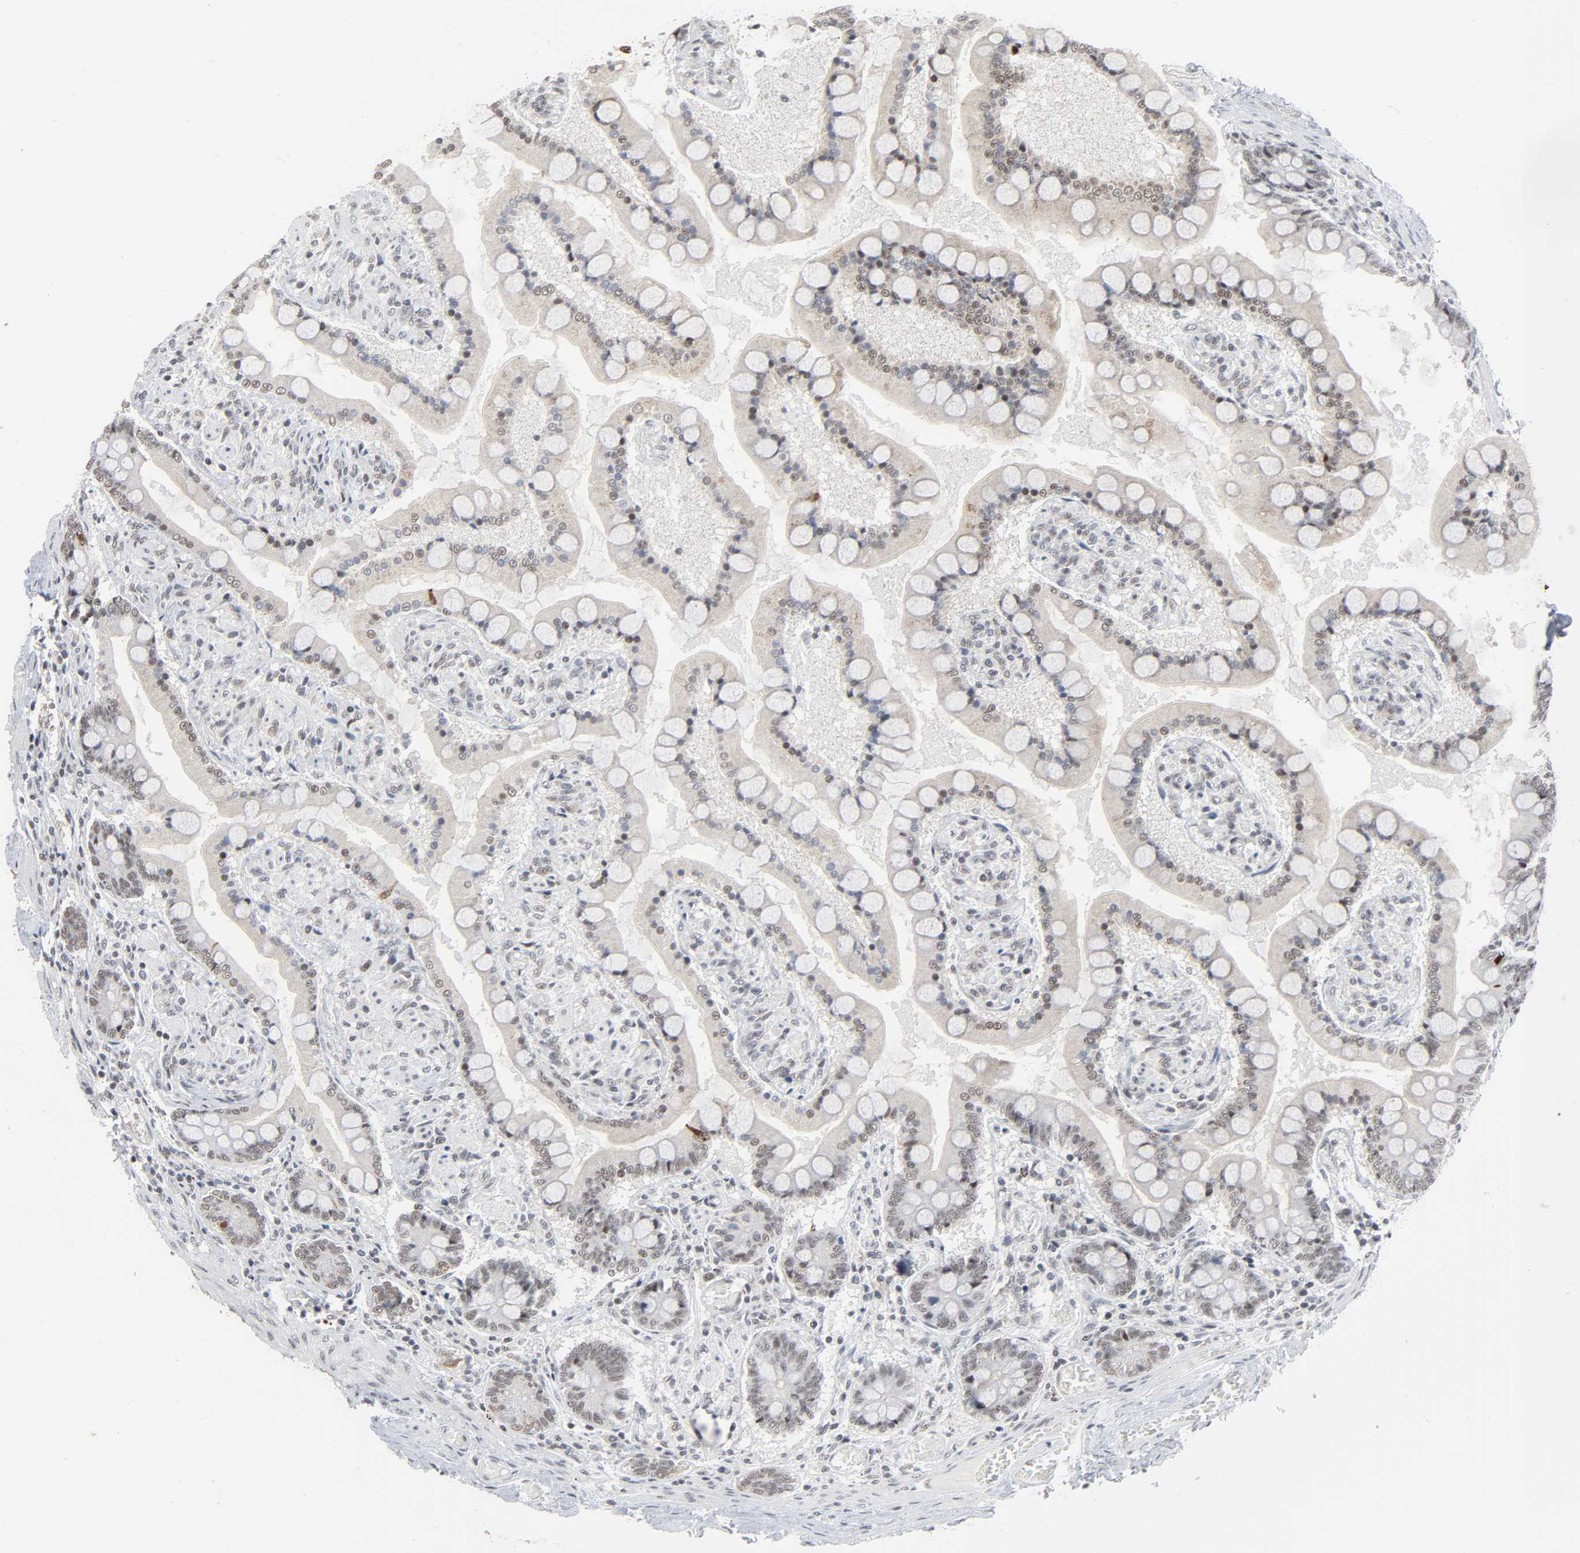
{"staining": {"intensity": "strong", "quantity": "<25%", "location": "cytoplasmic/membranous"}, "tissue": "small intestine", "cell_type": "Glandular cells", "image_type": "normal", "snomed": [{"axis": "morphology", "description": "Normal tissue, NOS"}, {"axis": "topography", "description": "Small intestine"}], "caption": "Small intestine stained with DAB (3,3'-diaminobenzidine) IHC displays medium levels of strong cytoplasmic/membranous staining in approximately <25% of glandular cells.", "gene": "MUC1", "patient": {"sex": "male", "age": 41}}